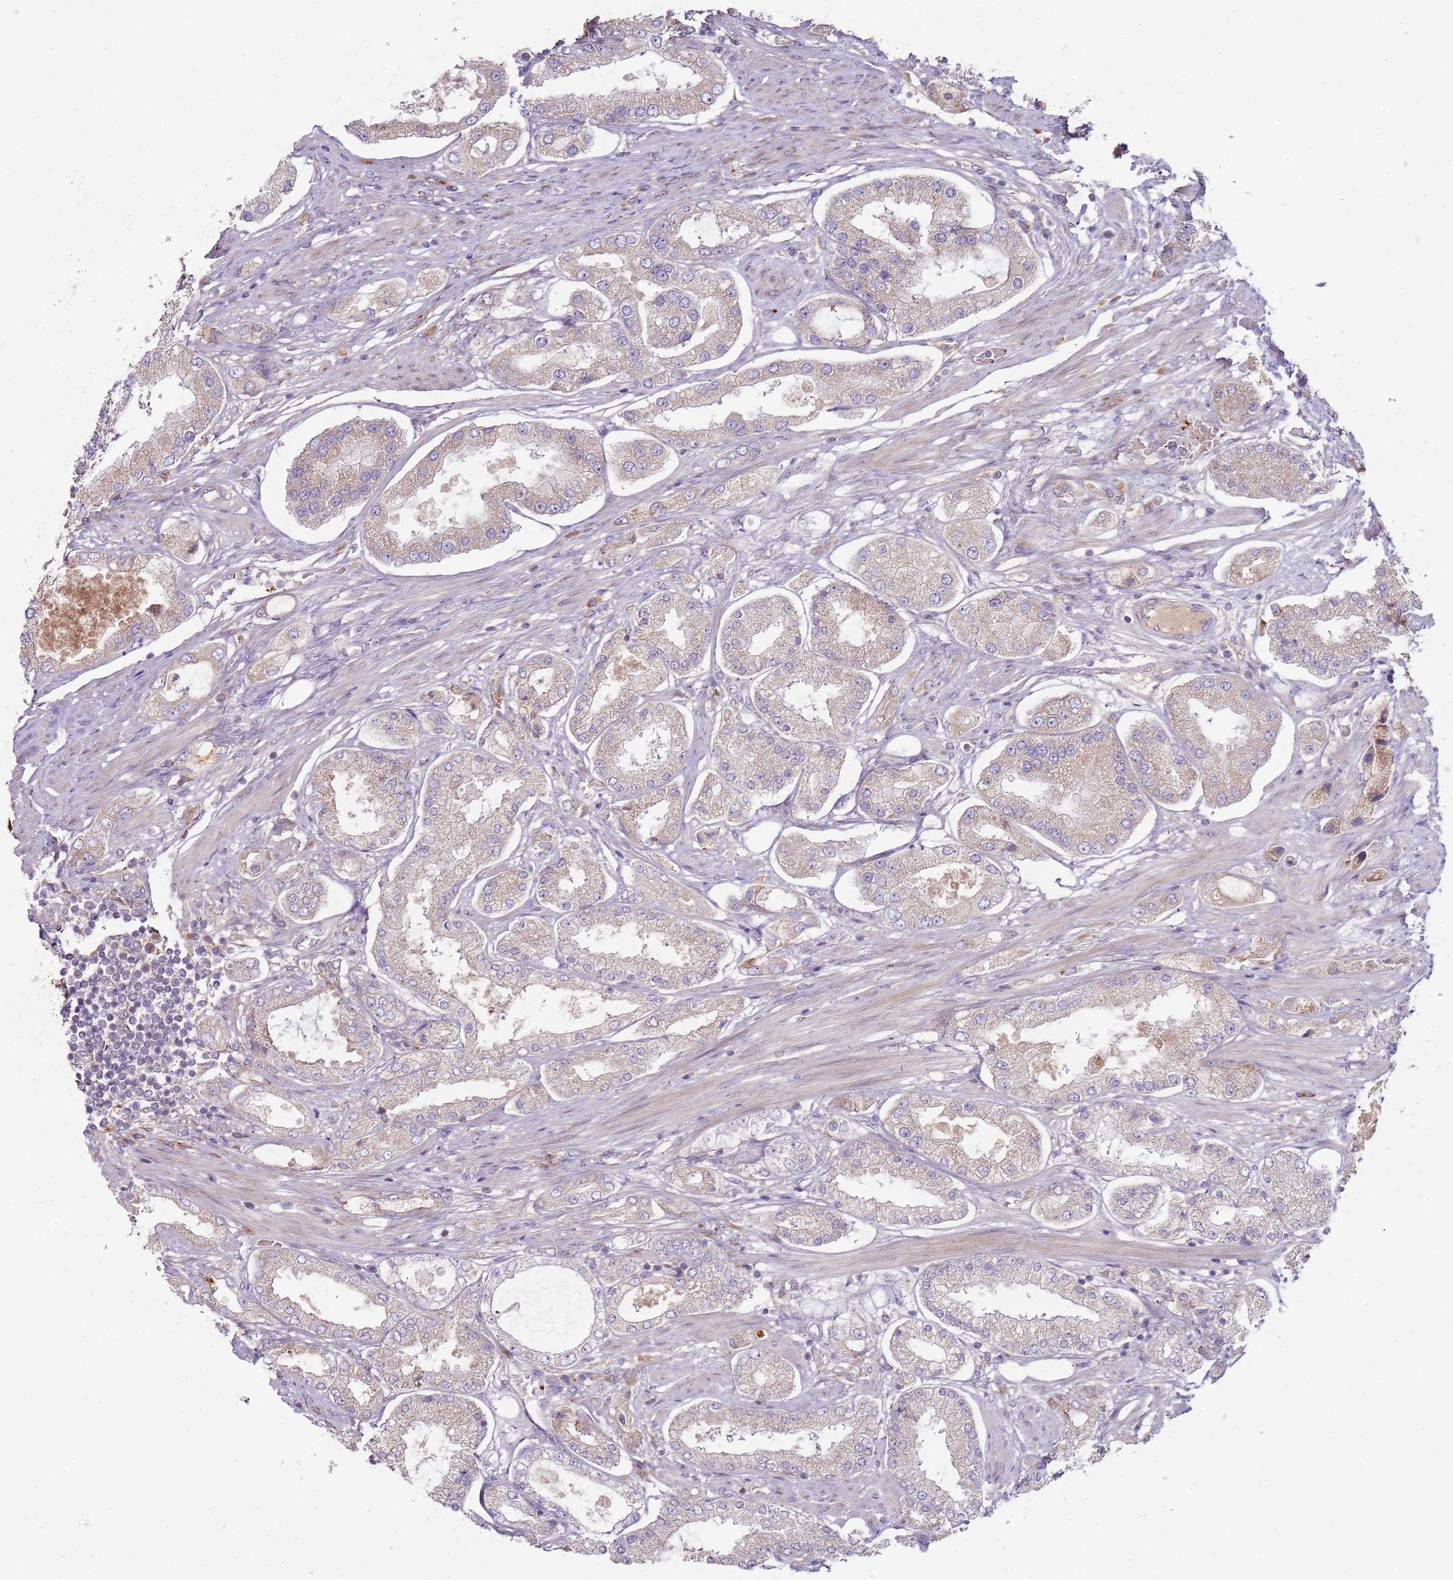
{"staining": {"intensity": "weak", "quantity": "25%-75%", "location": "cytoplasmic/membranous"}, "tissue": "prostate cancer", "cell_type": "Tumor cells", "image_type": "cancer", "snomed": [{"axis": "morphology", "description": "Adenocarcinoma, High grade"}, {"axis": "topography", "description": "Prostate"}], "caption": "DAB immunohistochemical staining of human prostate cancer (adenocarcinoma (high-grade)) displays weak cytoplasmic/membranous protein positivity in approximately 25%-75% of tumor cells.", "gene": "EMC1", "patient": {"sex": "male", "age": 69}}